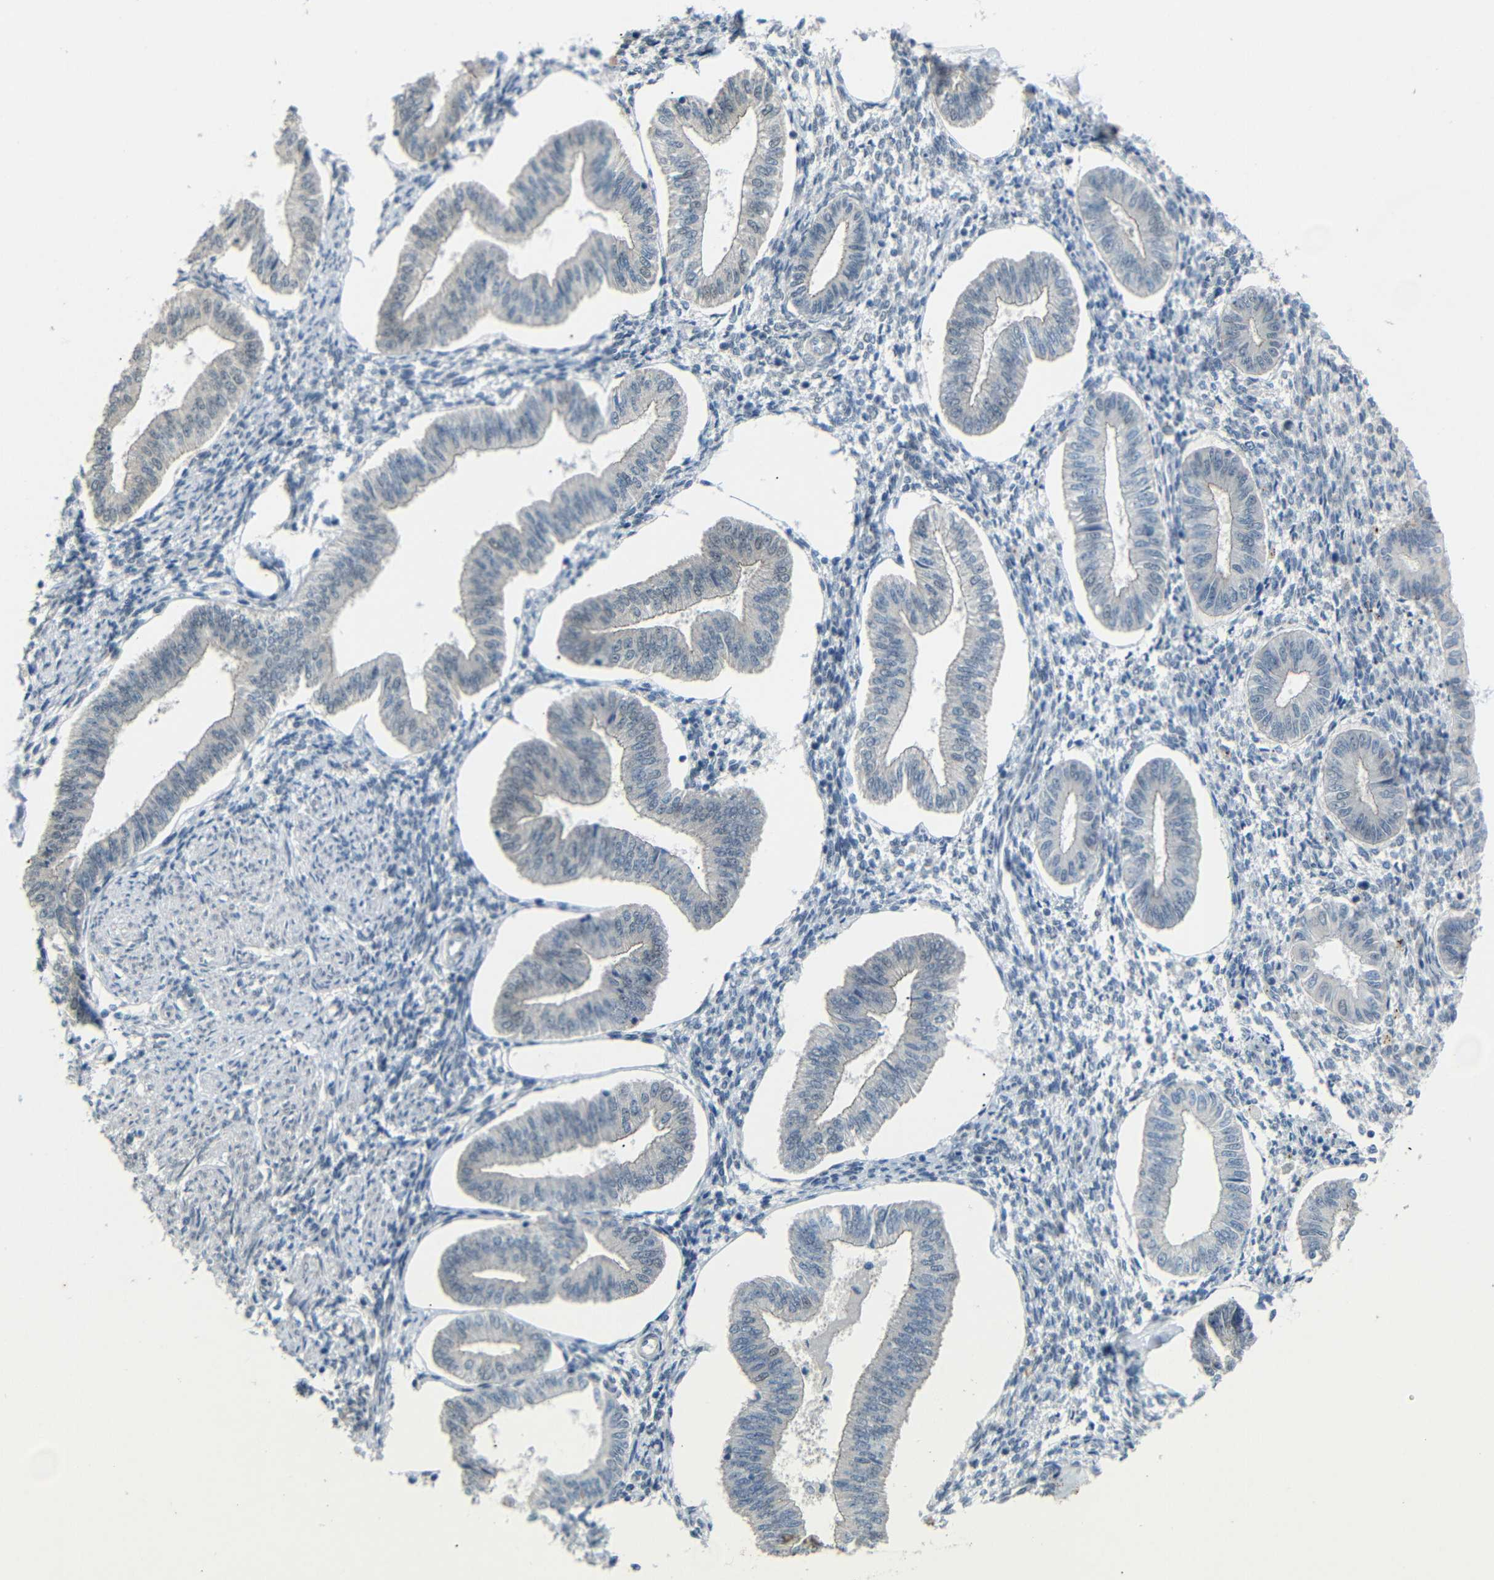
{"staining": {"intensity": "weak", "quantity": "<25%", "location": "cytoplasmic/membranous"}, "tissue": "endometrium", "cell_type": "Cells in endometrial stroma", "image_type": "normal", "snomed": [{"axis": "morphology", "description": "Normal tissue, NOS"}, {"axis": "topography", "description": "Endometrium"}], "caption": "Immunohistochemistry micrograph of unremarkable endometrium: human endometrium stained with DAB (3,3'-diaminobenzidine) exhibits no significant protein staining in cells in endometrial stroma.", "gene": "GPR158", "patient": {"sex": "female", "age": 50}}